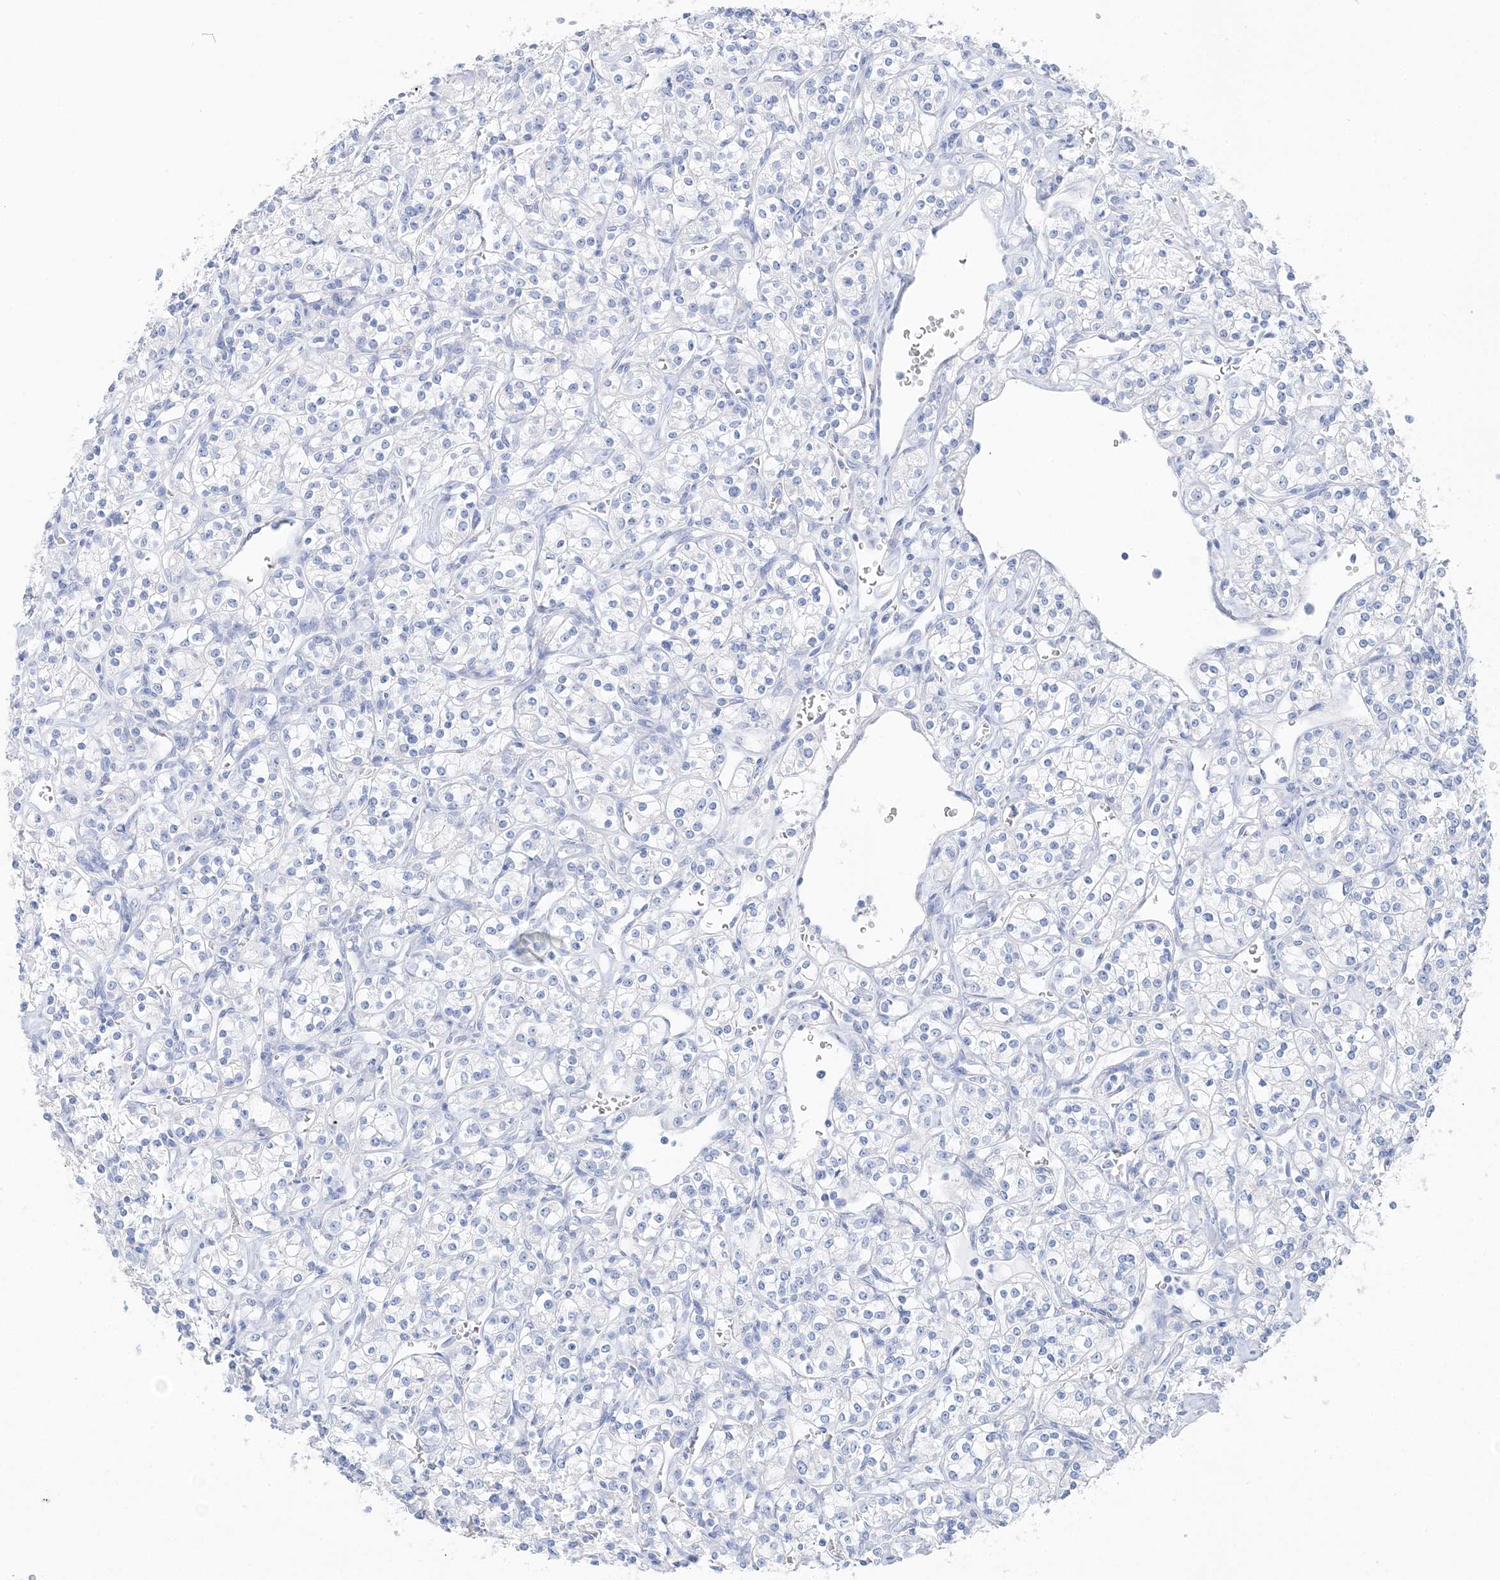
{"staining": {"intensity": "negative", "quantity": "none", "location": "none"}, "tissue": "renal cancer", "cell_type": "Tumor cells", "image_type": "cancer", "snomed": [{"axis": "morphology", "description": "Adenocarcinoma, NOS"}, {"axis": "topography", "description": "Kidney"}], "caption": "Tumor cells show no significant positivity in adenocarcinoma (renal).", "gene": "TSPYL6", "patient": {"sex": "male", "age": 77}}